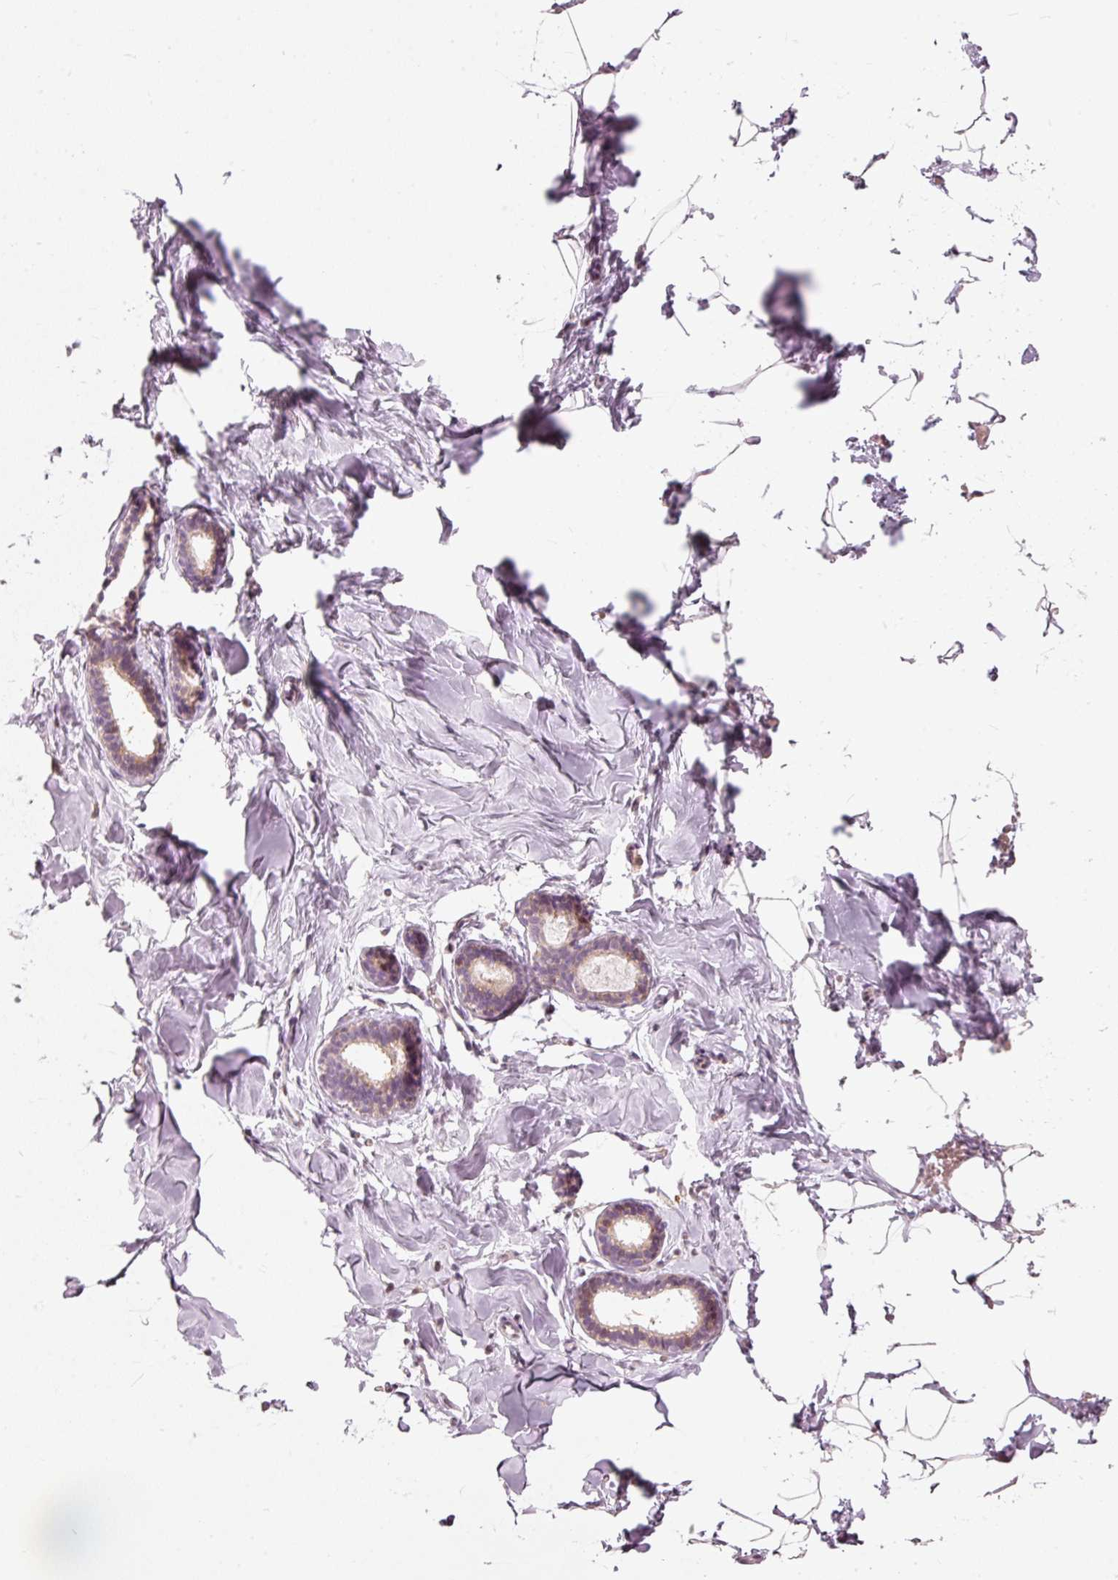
{"staining": {"intensity": "negative", "quantity": "none", "location": "none"}, "tissue": "breast", "cell_type": "Adipocytes", "image_type": "normal", "snomed": [{"axis": "morphology", "description": "Normal tissue, NOS"}, {"axis": "topography", "description": "Breast"}], "caption": "This micrograph is of normal breast stained with immunohistochemistry (IHC) to label a protein in brown with the nuclei are counter-stained blue. There is no expression in adipocytes. (Immunohistochemistry (ihc), brightfield microscopy, high magnification).", "gene": "RNF39", "patient": {"sex": "female", "age": 23}}